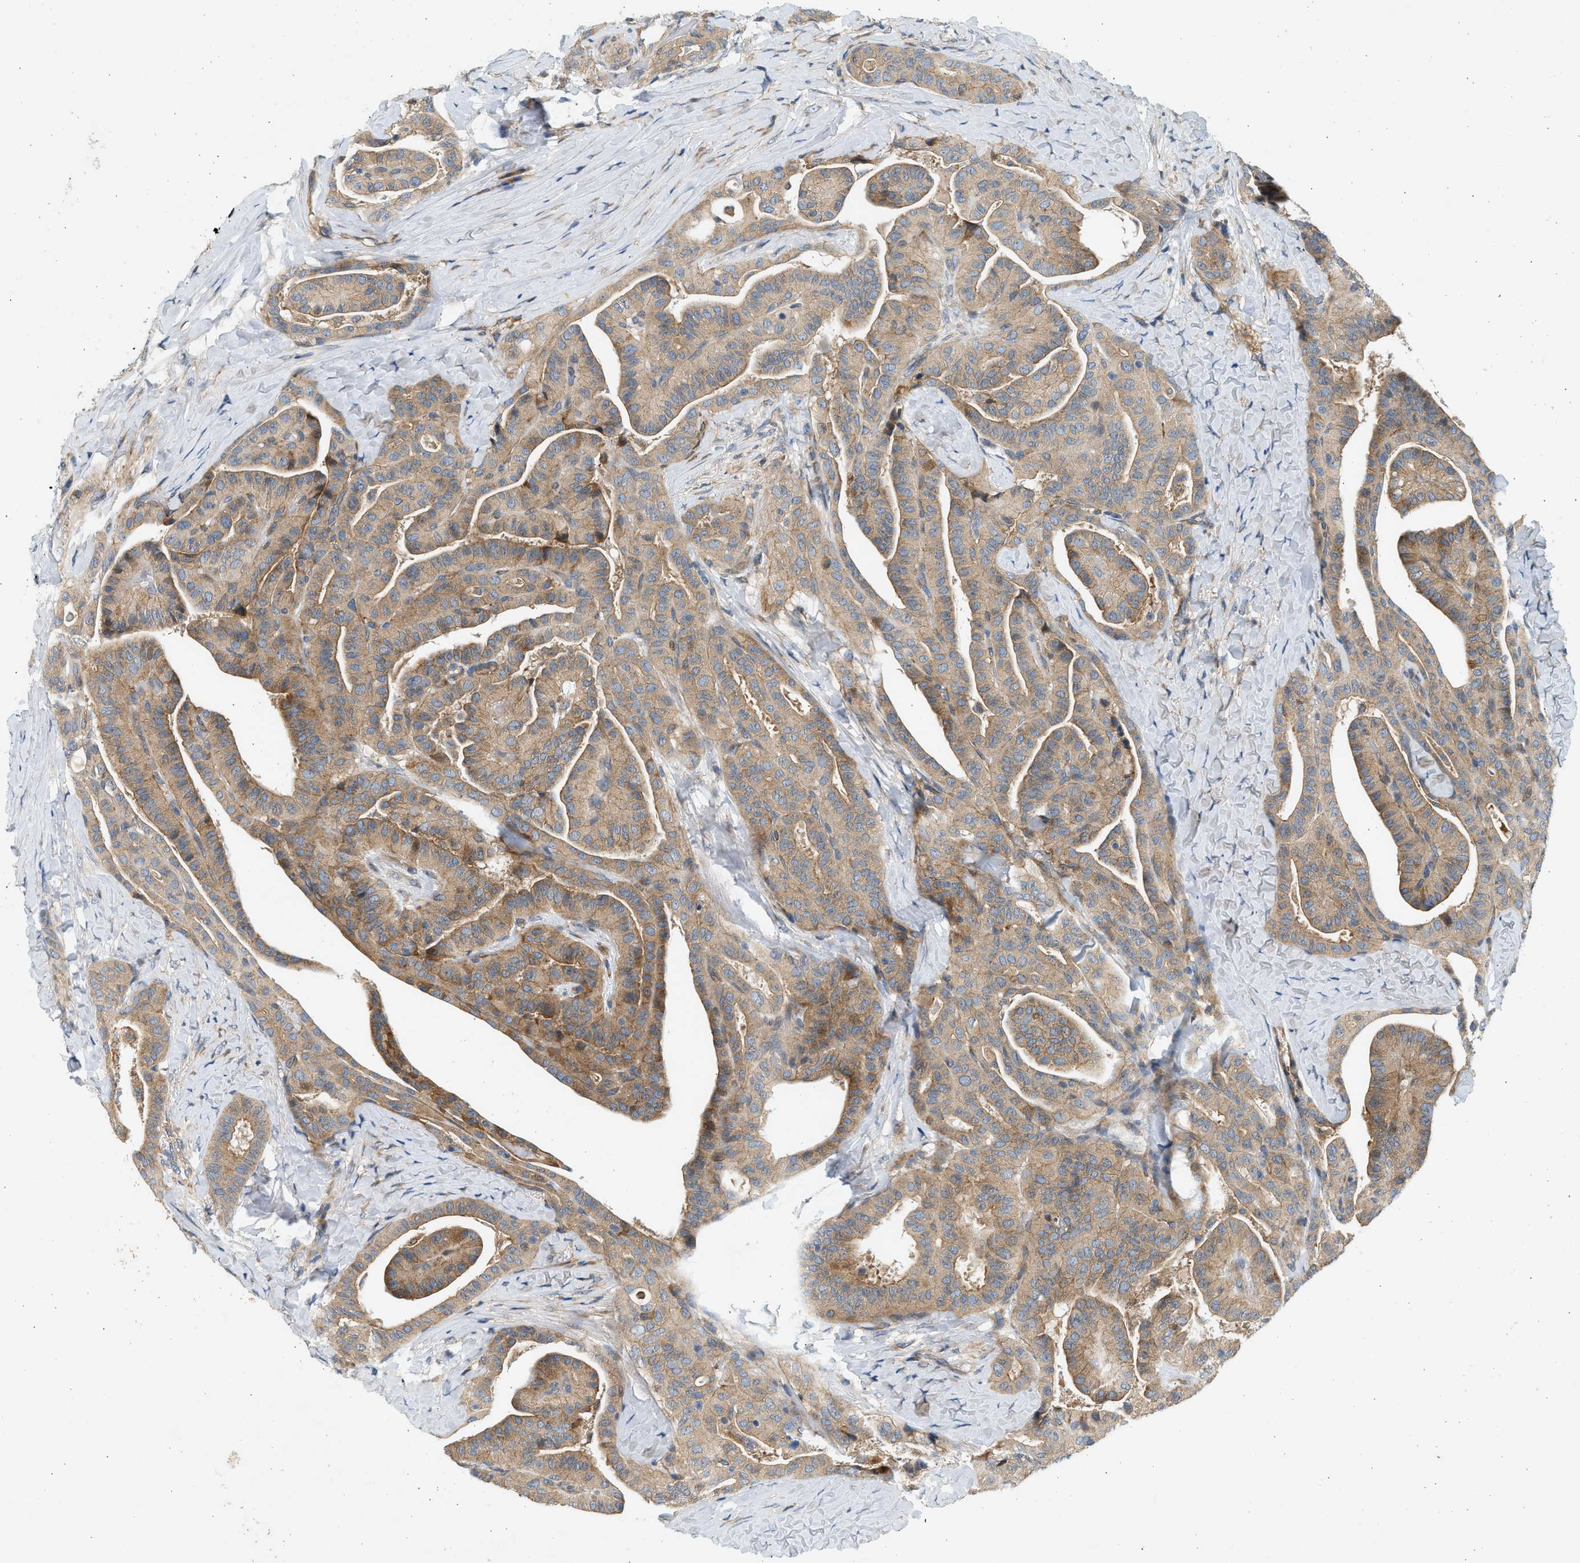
{"staining": {"intensity": "moderate", "quantity": ">75%", "location": "cytoplasmic/membranous"}, "tissue": "thyroid cancer", "cell_type": "Tumor cells", "image_type": "cancer", "snomed": [{"axis": "morphology", "description": "Papillary adenocarcinoma, NOS"}, {"axis": "topography", "description": "Thyroid gland"}], "caption": "Brown immunohistochemical staining in human thyroid papillary adenocarcinoma shows moderate cytoplasmic/membranous positivity in about >75% of tumor cells.", "gene": "KDELR2", "patient": {"sex": "male", "age": 77}}